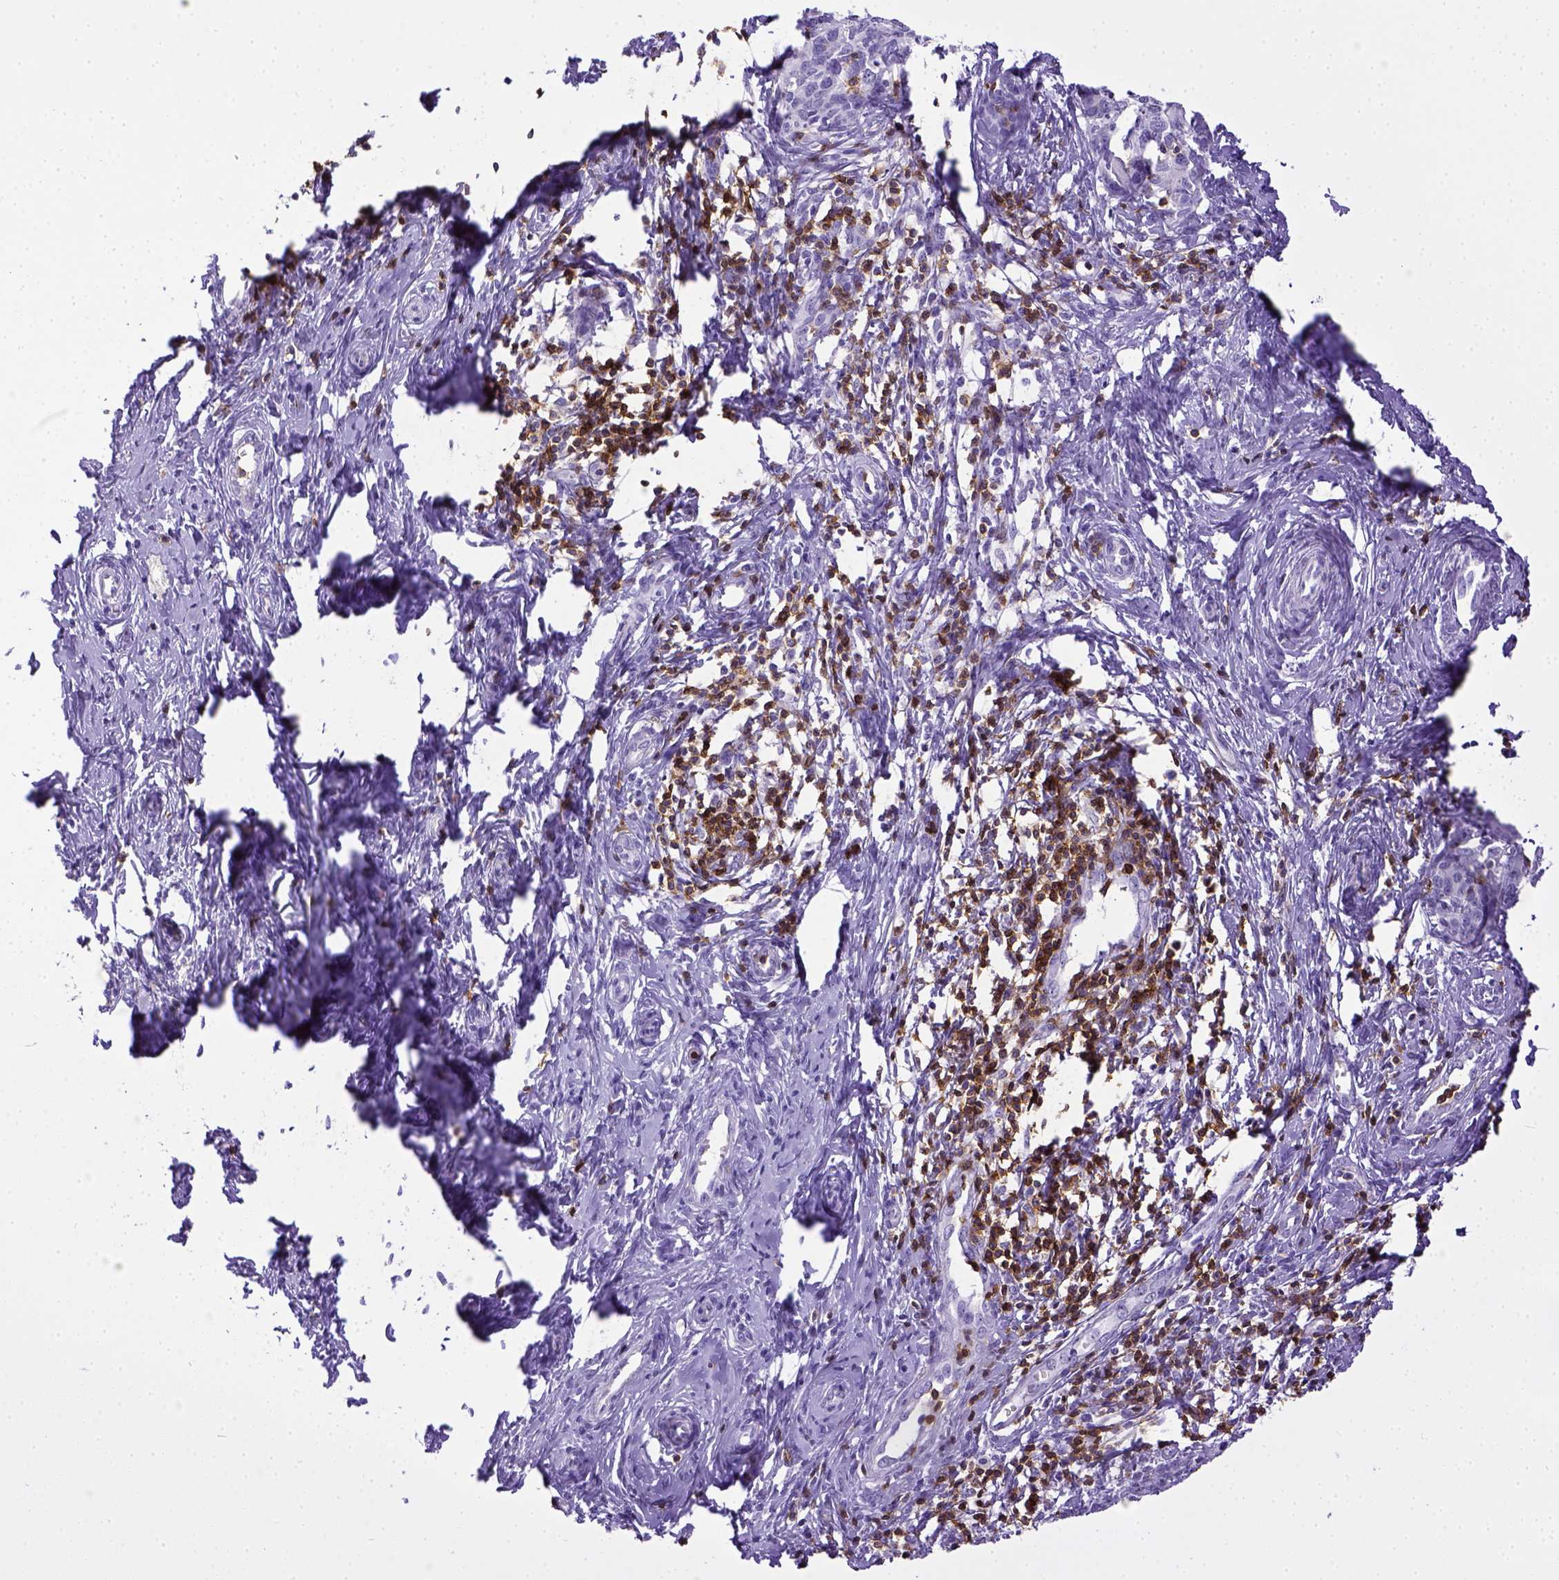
{"staining": {"intensity": "negative", "quantity": "none", "location": "none"}, "tissue": "cervical cancer", "cell_type": "Tumor cells", "image_type": "cancer", "snomed": [{"axis": "morphology", "description": "Squamous cell carcinoma, NOS"}, {"axis": "topography", "description": "Cervix"}], "caption": "An immunohistochemistry (IHC) image of cervical cancer (squamous cell carcinoma) is shown. There is no staining in tumor cells of cervical cancer (squamous cell carcinoma). The staining was performed using DAB to visualize the protein expression in brown, while the nuclei were stained in blue with hematoxylin (Magnification: 20x).", "gene": "CD3E", "patient": {"sex": "female", "age": 62}}